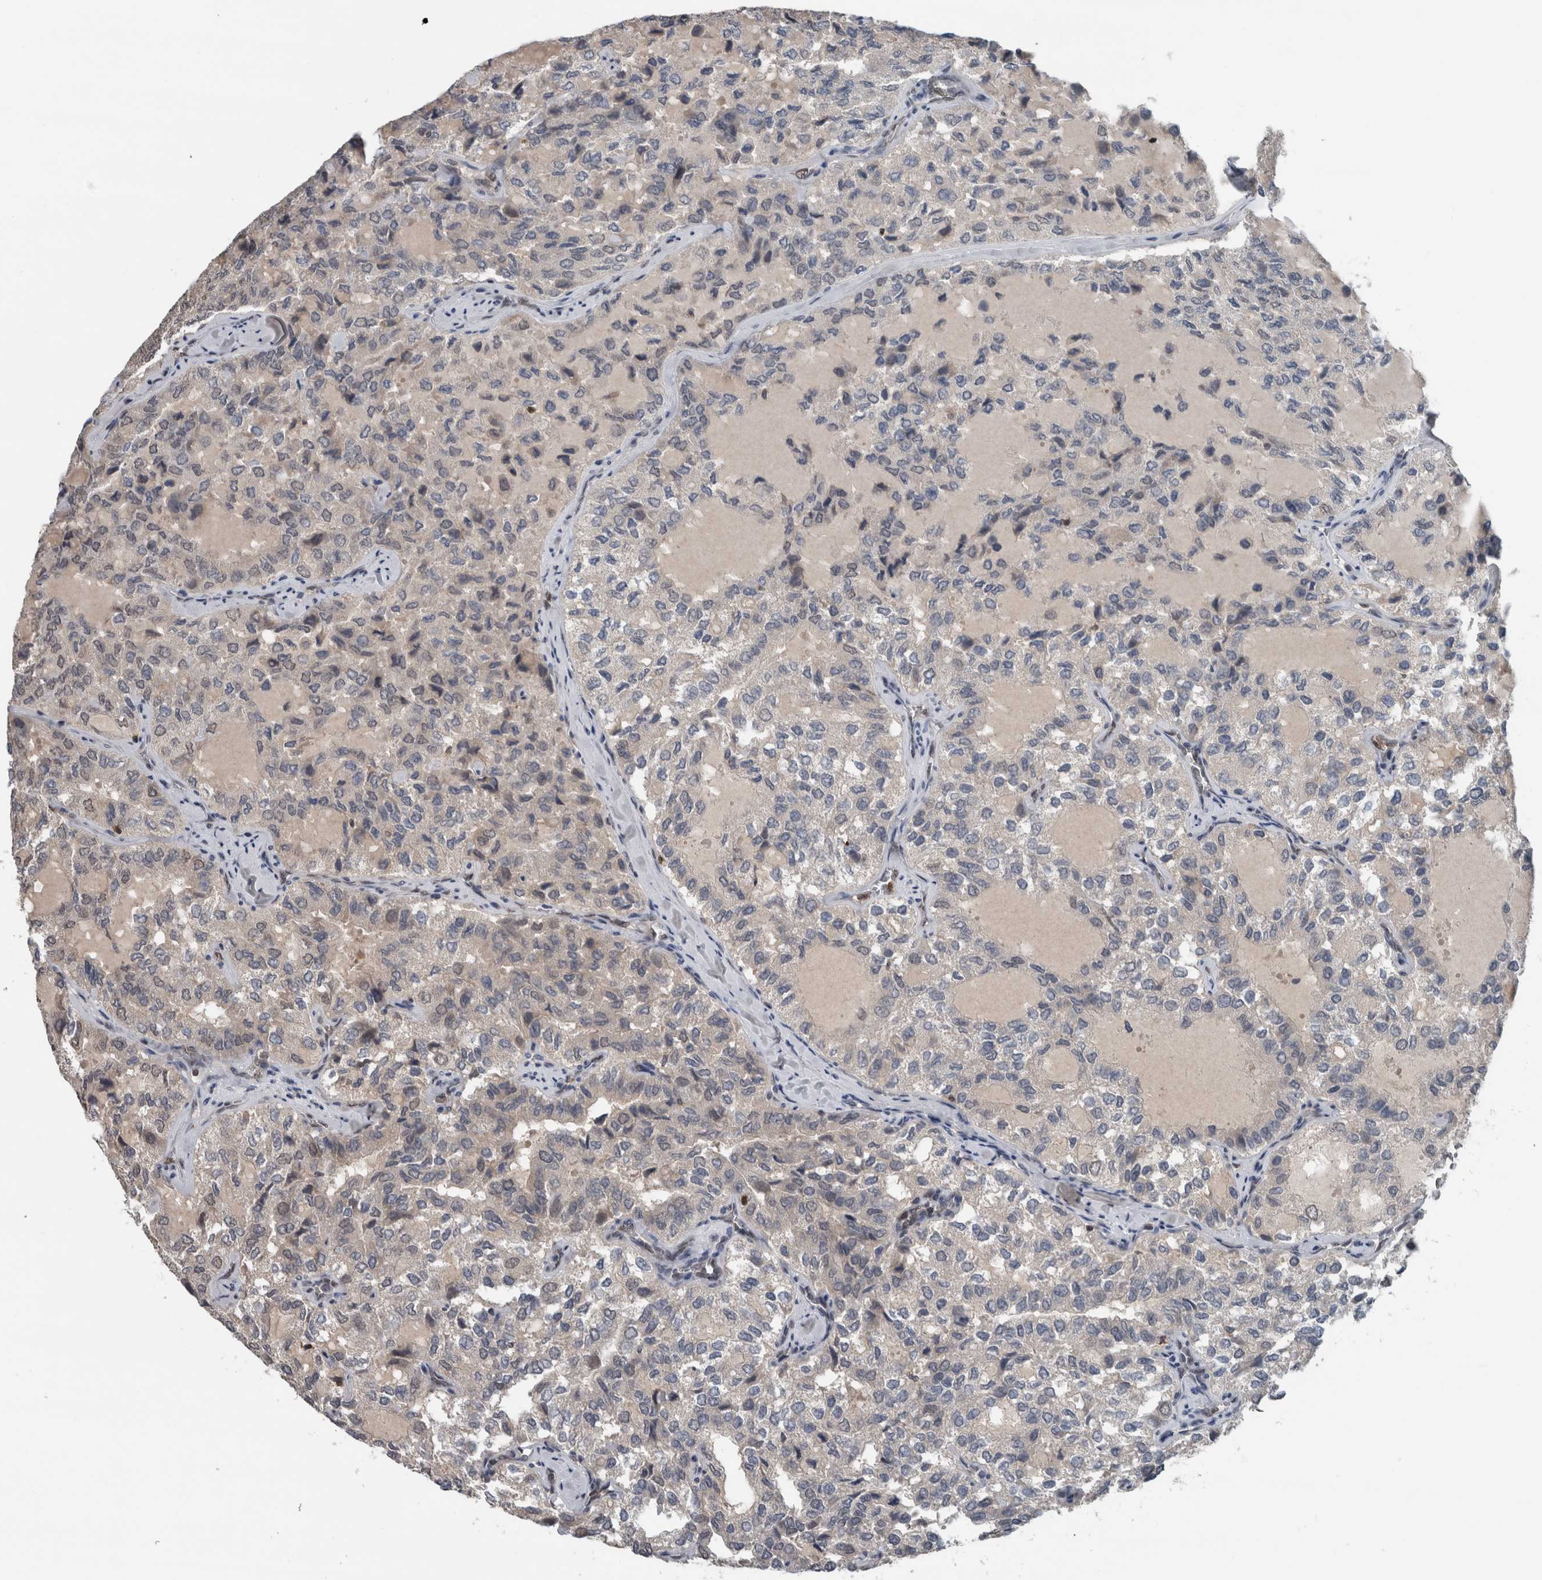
{"staining": {"intensity": "negative", "quantity": "none", "location": "none"}, "tissue": "thyroid cancer", "cell_type": "Tumor cells", "image_type": "cancer", "snomed": [{"axis": "morphology", "description": "Follicular adenoma carcinoma, NOS"}, {"axis": "topography", "description": "Thyroid gland"}], "caption": "Photomicrograph shows no significant protein expression in tumor cells of thyroid cancer (follicular adenoma carcinoma).", "gene": "MAFF", "patient": {"sex": "male", "age": 75}}